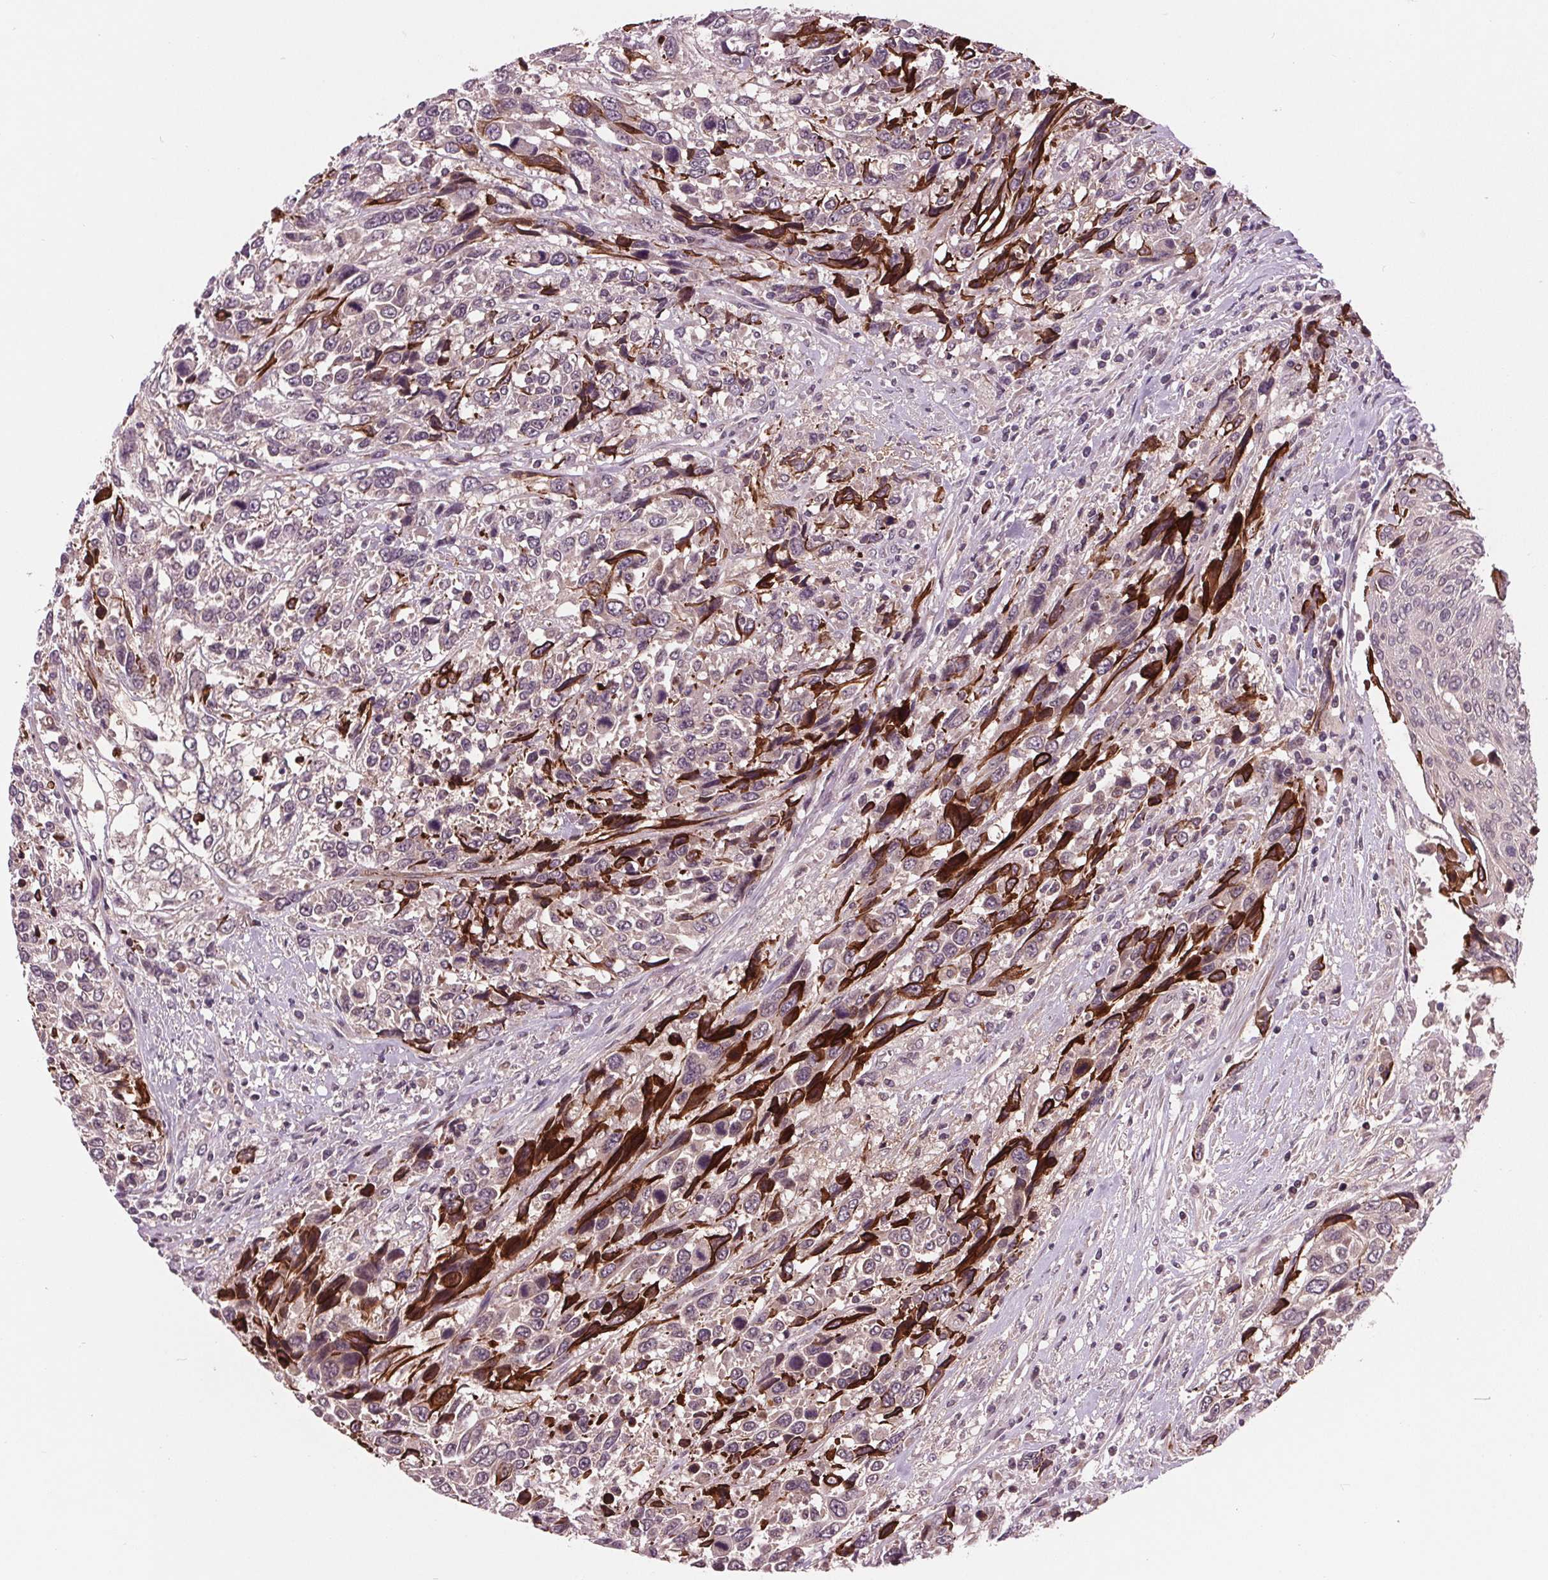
{"staining": {"intensity": "strong", "quantity": "<25%", "location": "cytoplasmic/membranous"}, "tissue": "urothelial cancer", "cell_type": "Tumor cells", "image_type": "cancer", "snomed": [{"axis": "morphology", "description": "Urothelial carcinoma, High grade"}, {"axis": "topography", "description": "Urinary bladder"}], "caption": "A micrograph of human urothelial carcinoma (high-grade) stained for a protein reveals strong cytoplasmic/membranous brown staining in tumor cells.", "gene": "MAPK8", "patient": {"sex": "female", "age": 70}}